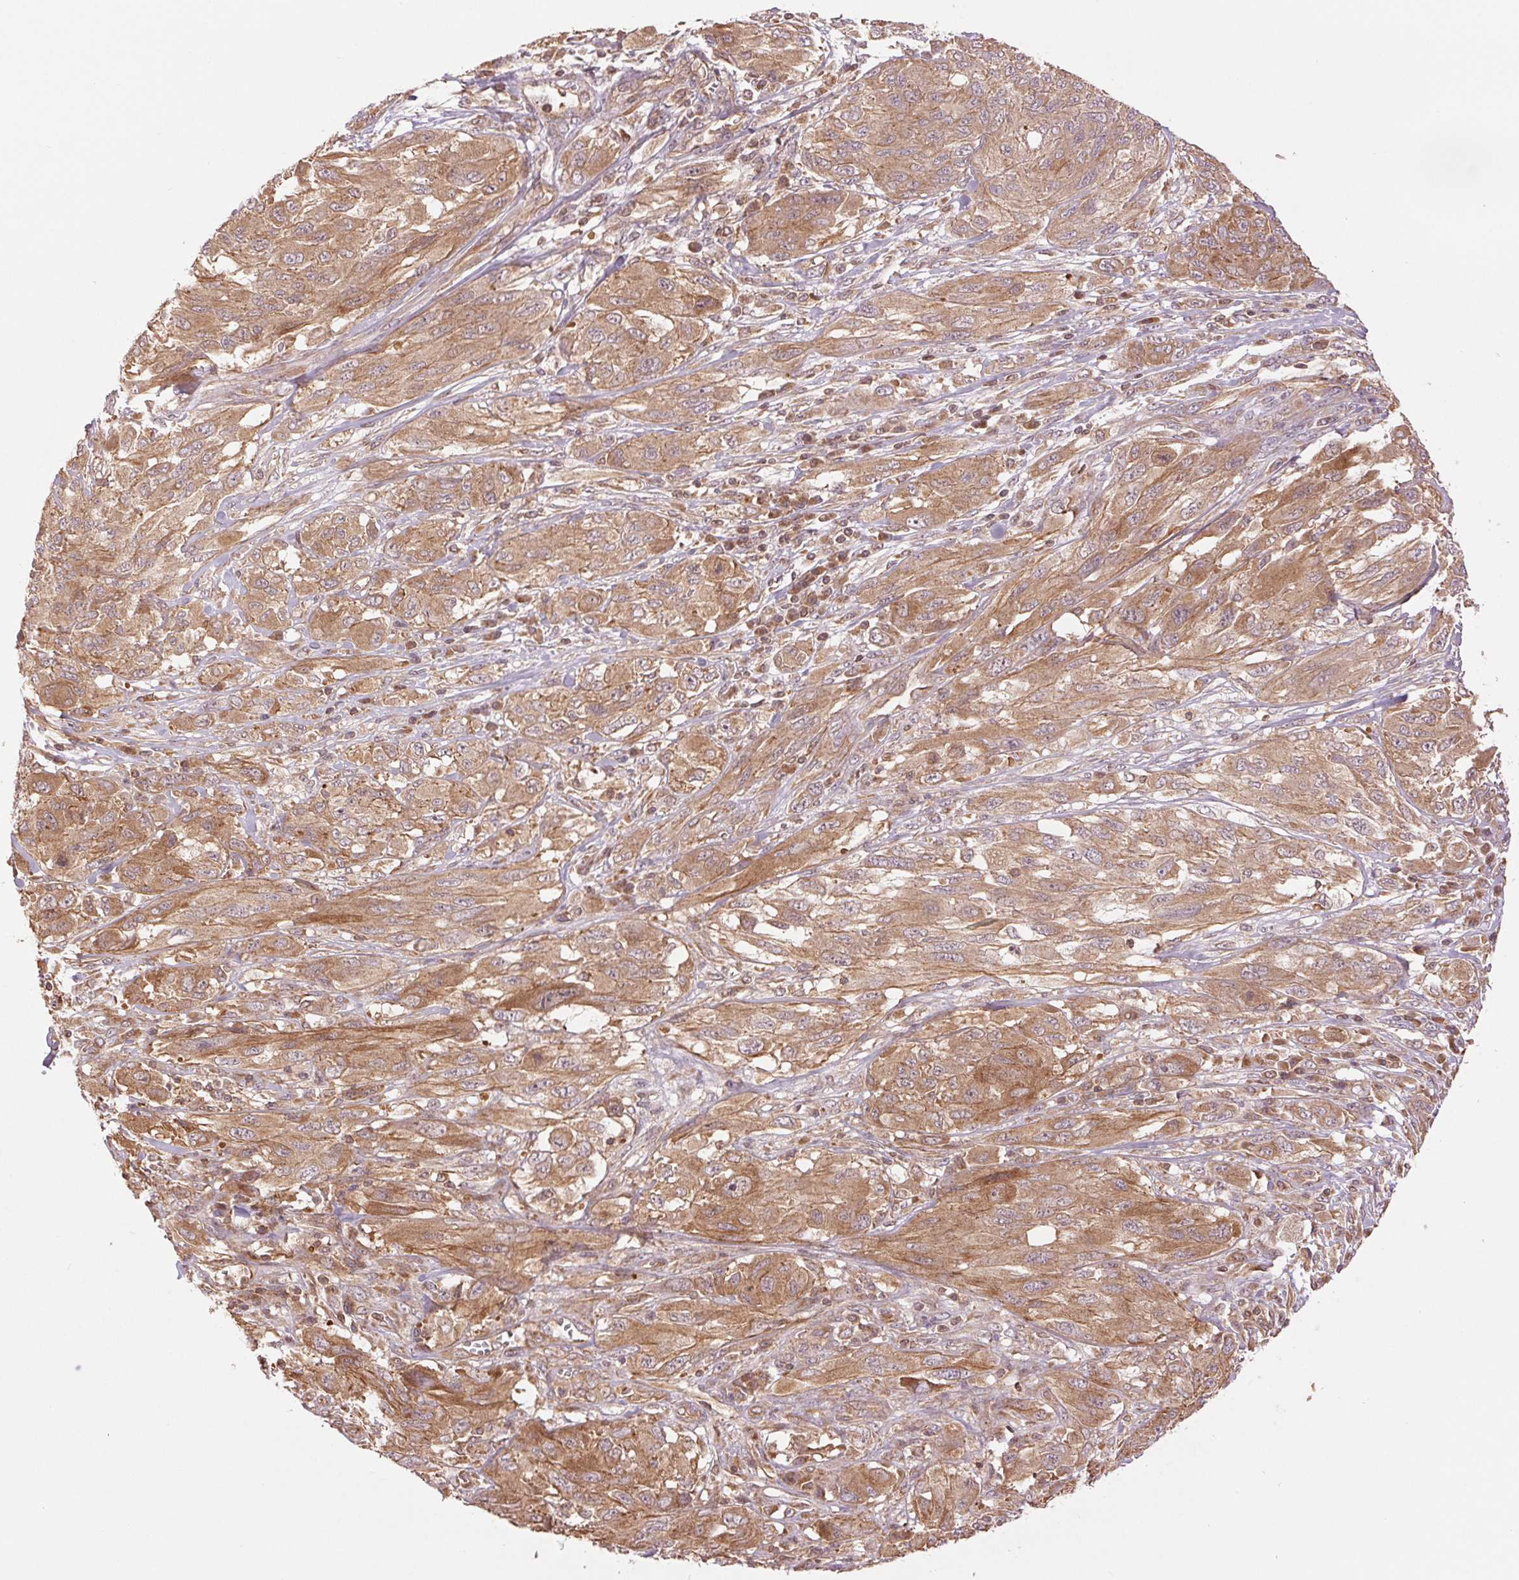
{"staining": {"intensity": "moderate", "quantity": ">75%", "location": "cytoplasmic/membranous"}, "tissue": "melanoma", "cell_type": "Tumor cells", "image_type": "cancer", "snomed": [{"axis": "morphology", "description": "Malignant melanoma, NOS"}, {"axis": "topography", "description": "Skin"}], "caption": "Malignant melanoma stained for a protein (brown) demonstrates moderate cytoplasmic/membranous positive positivity in approximately >75% of tumor cells.", "gene": "STARD7", "patient": {"sex": "female", "age": 91}}